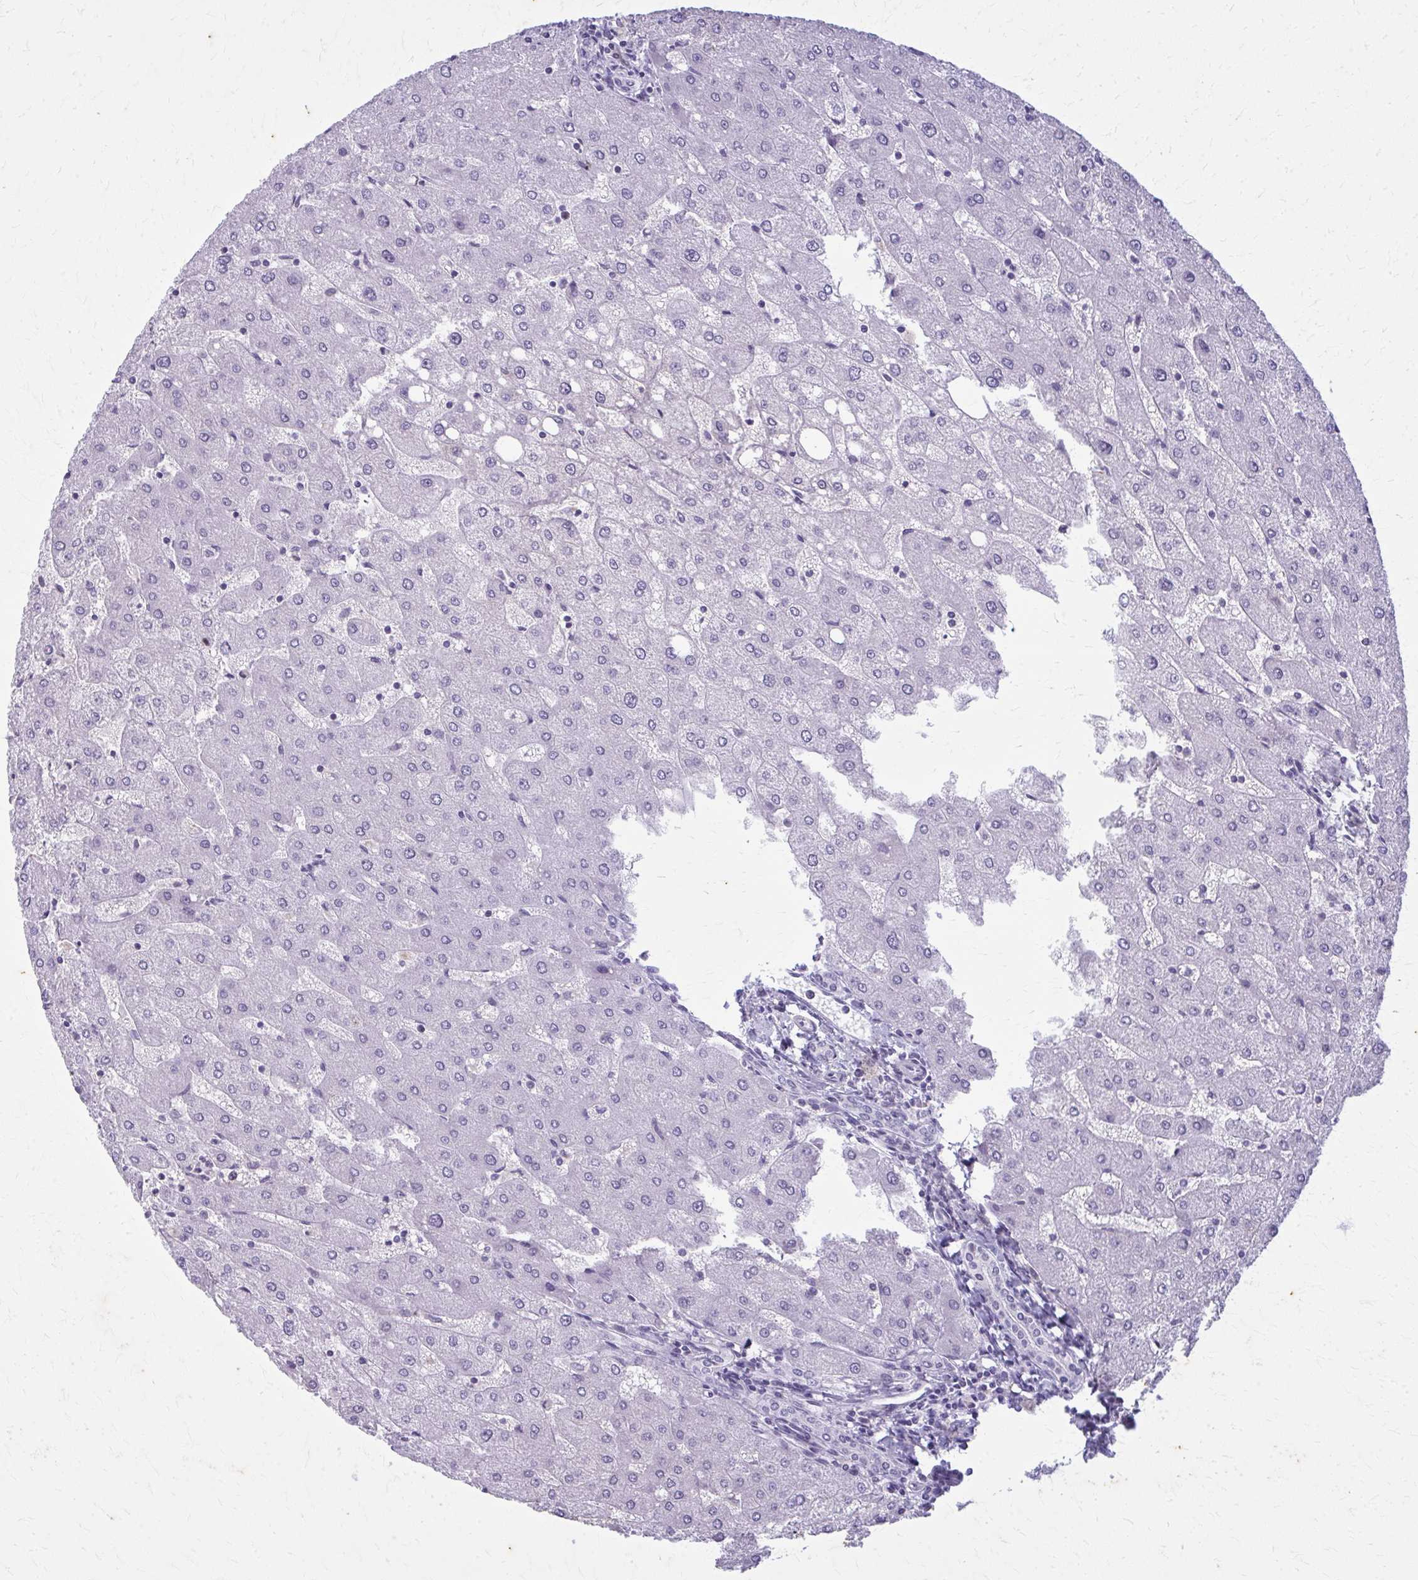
{"staining": {"intensity": "negative", "quantity": "none", "location": "none"}, "tissue": "liver", "cell_type": "Cholangiocytes", "image_type": "normal", "snomed": [{"axis": "morphology", "description": "Normal tissue, NOS"}, {"axis": "topography", "description": "Liver"}], "caption": "Immunohistochemistry (IHC) image of unremarkable liver: liver stained with DAB displays no significant protein staining in cholangiocytes.", "gene": "CARD9", "patient": {"sex": "male", "age": 67}}